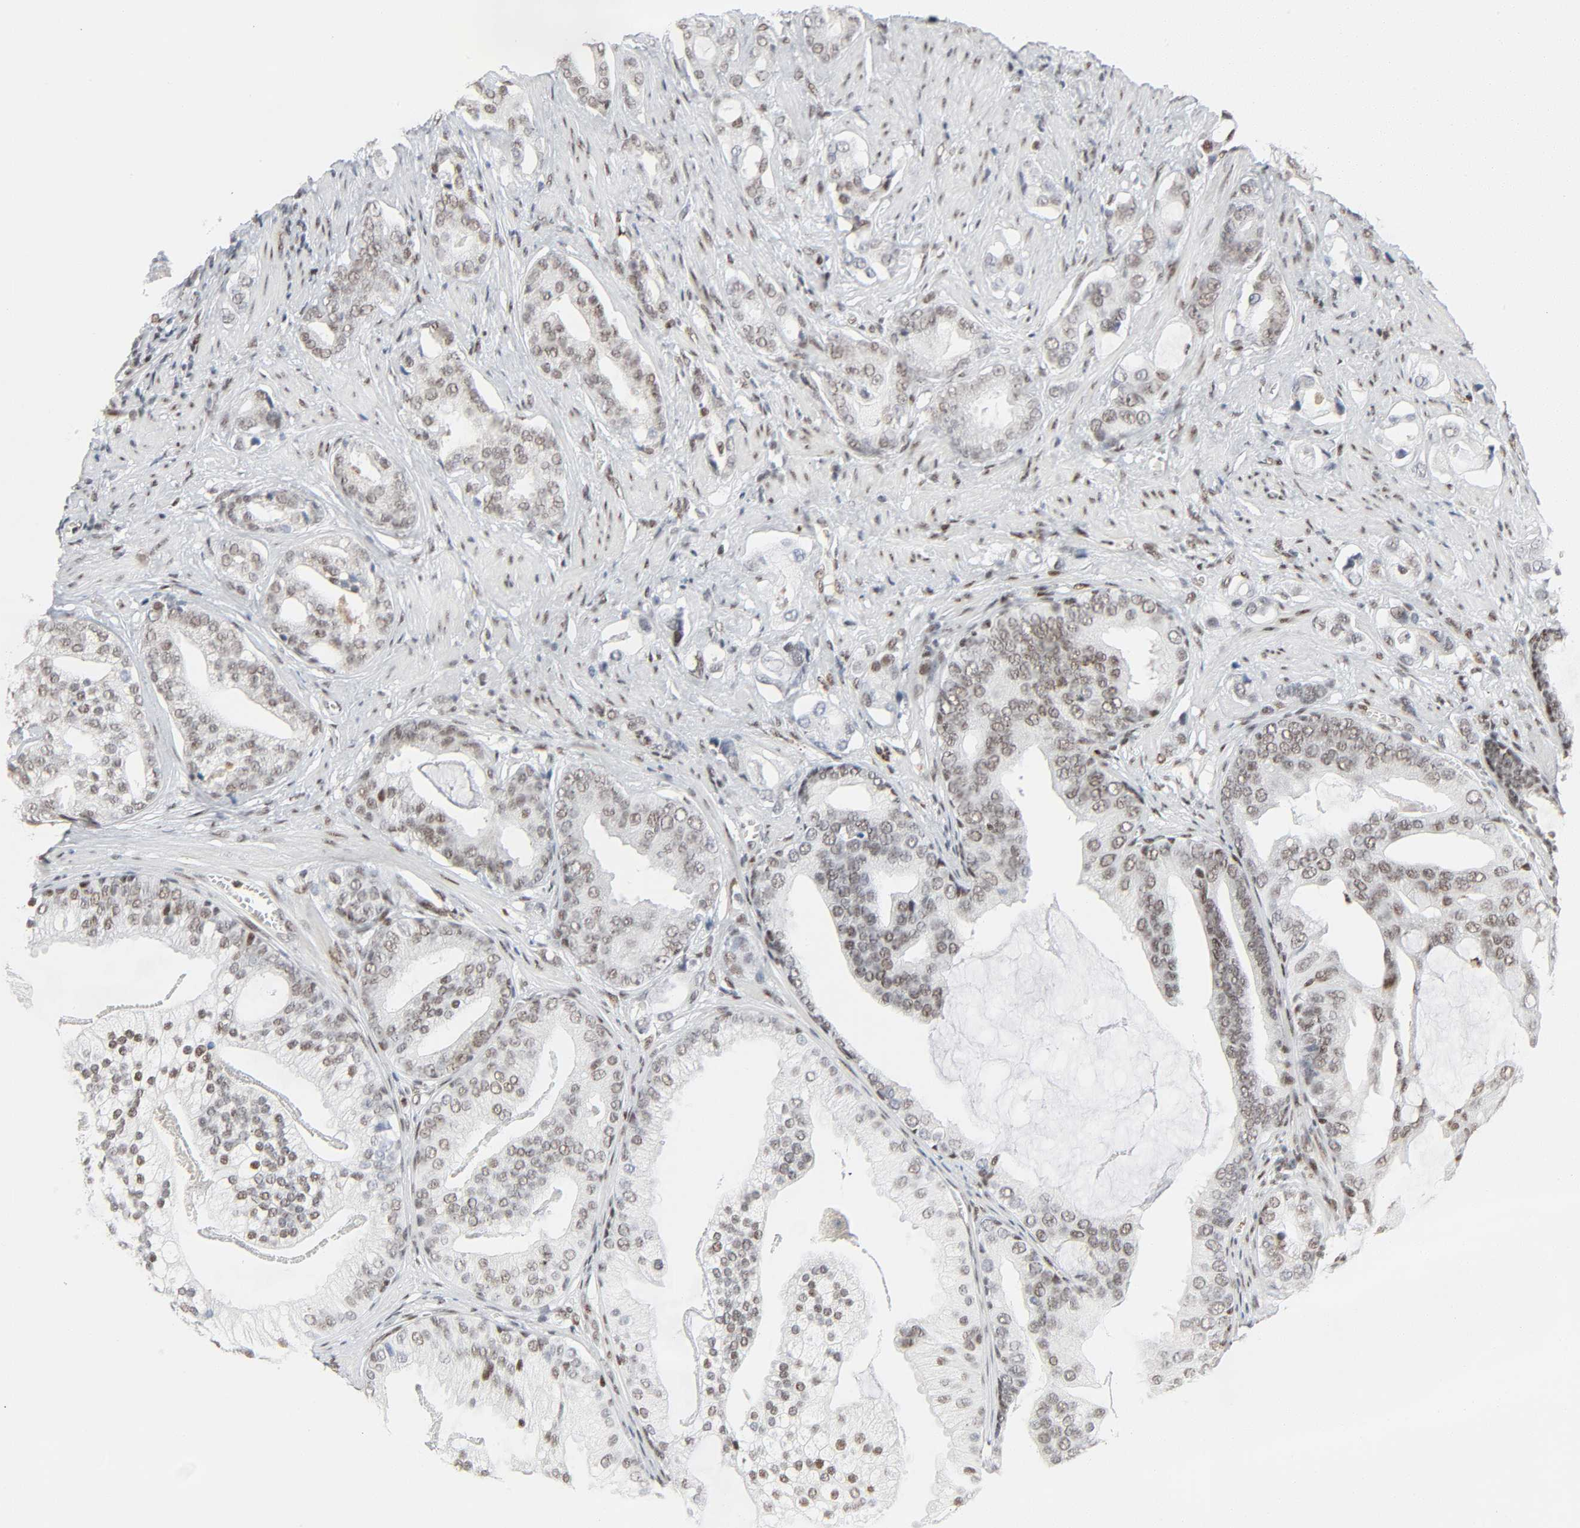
{"staining": {"intensity": "weak", "quantity": ">75%", "location": "nuclear"}, "tissue": "prostate cancer", "cell_type": "Tumor cells", "image_type": "cancer", "snomed": [{"axis": "morphology", "description": "Adenocarcinoma, Medium grade"}, {"axis": "topography", "description": "Prostate"}], "caption": "Immunohistochemical staining of human prostate cancer demonstrates low levels of weak nuclear protein positivity in about >75% of tumor cells.", "gene": "CREBBP", "patient": {"sex": "male", "age": 53}}